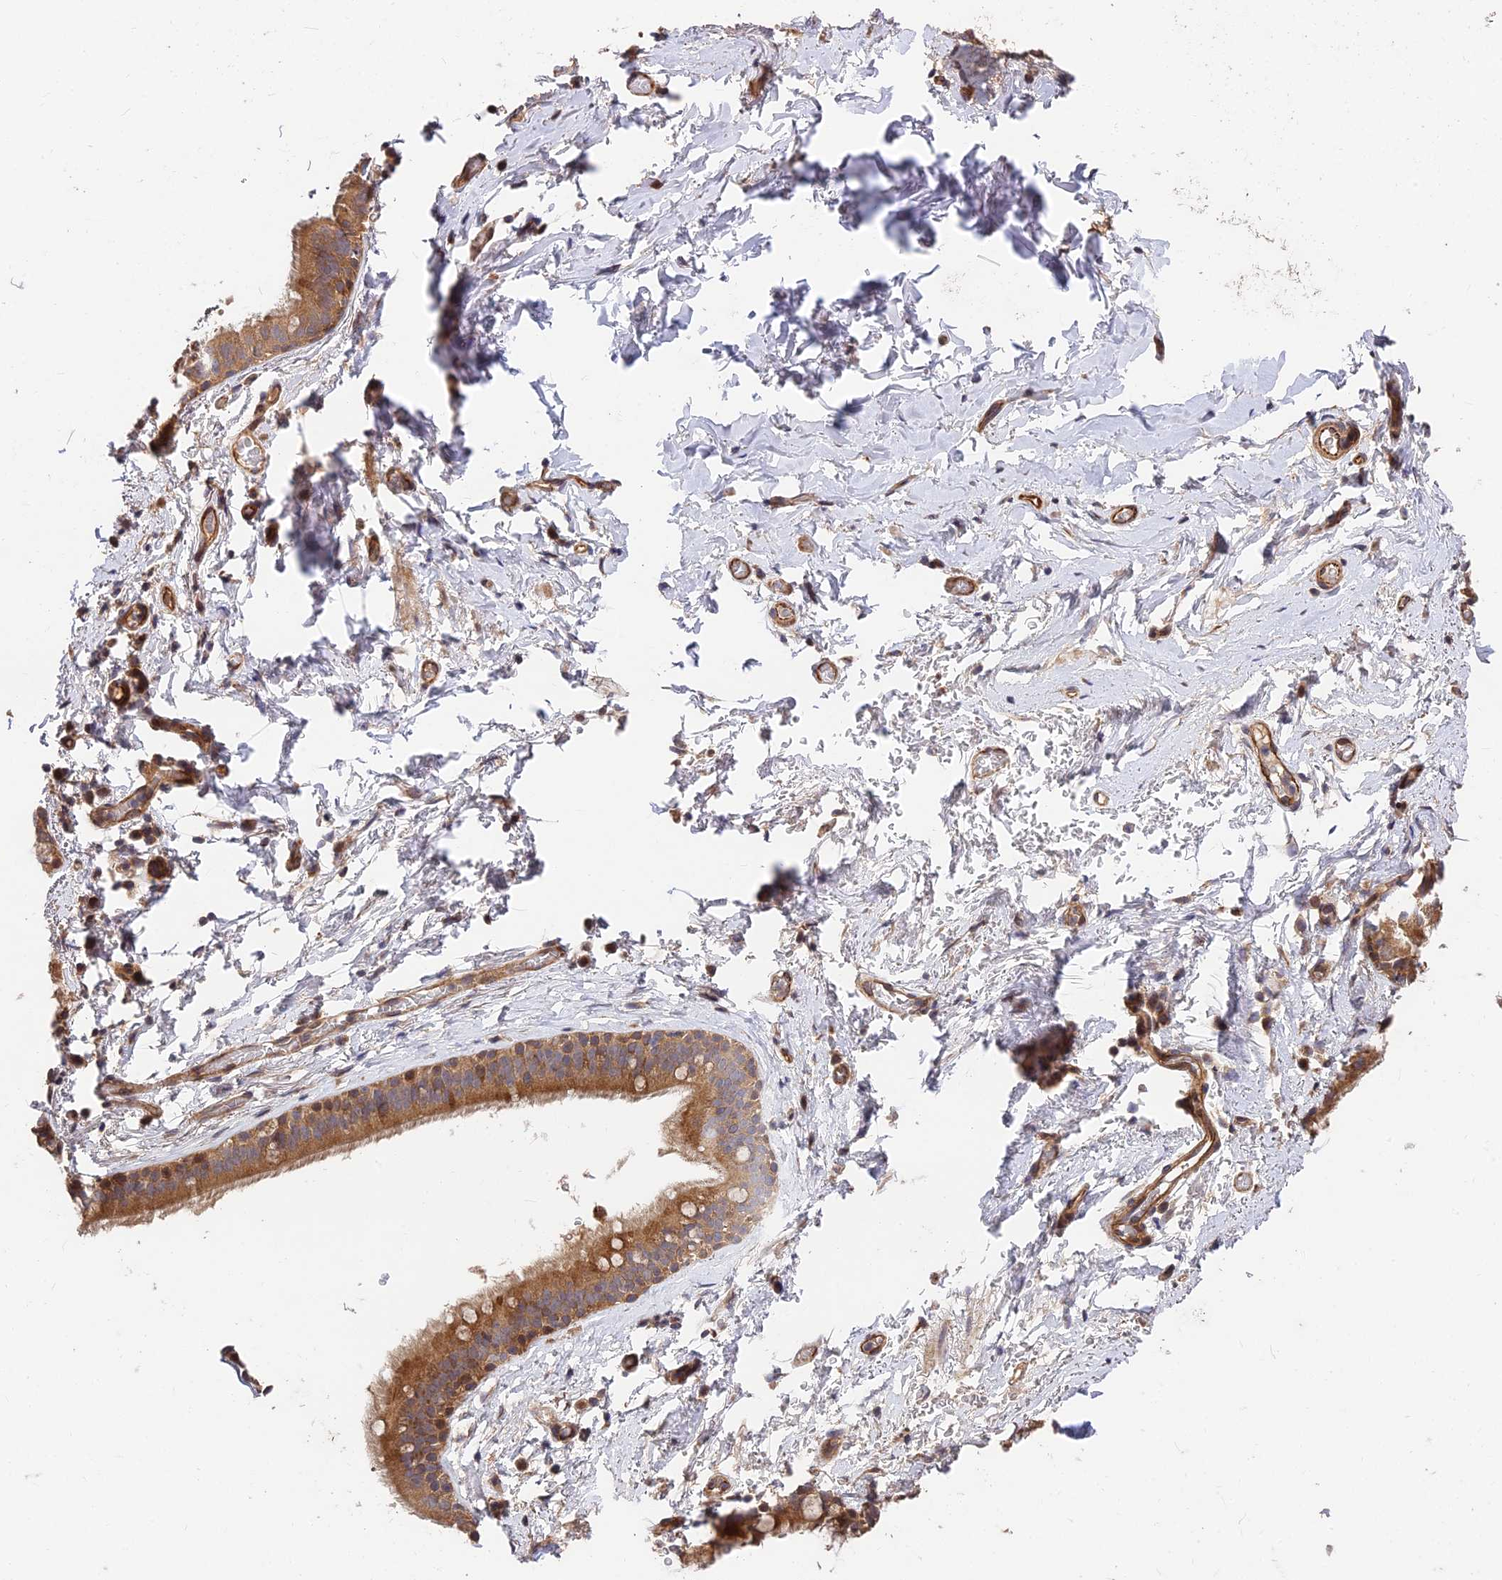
{"staining": {"intensity": "weak", "quantity": "25%-75%", "location": "cytoplasmic/membranous"}, "tissue": "adipose tissue", "cell_type": "Adipocytes", "image_type": "normal", "snomed": [{"axis": "morphology", "description": "Normal tissue, NOS"}, {"axis": "topography", "description": "Lymph node"}, {"axis": "topography", "description": "Bronchus"}], "caption": "A high-resolution histopathology image shows immunohistochemistry staining of normal adipose tissue, which shows weak cytoplasmic/membranous expression in about 25%-75% of adipocytes. (DAB (3,3'-diaminobenzidine) IHC with brightfield microscopy, high magnification).", "gene": "MKKS", "patient": {"sex": "male", "age": 63}}